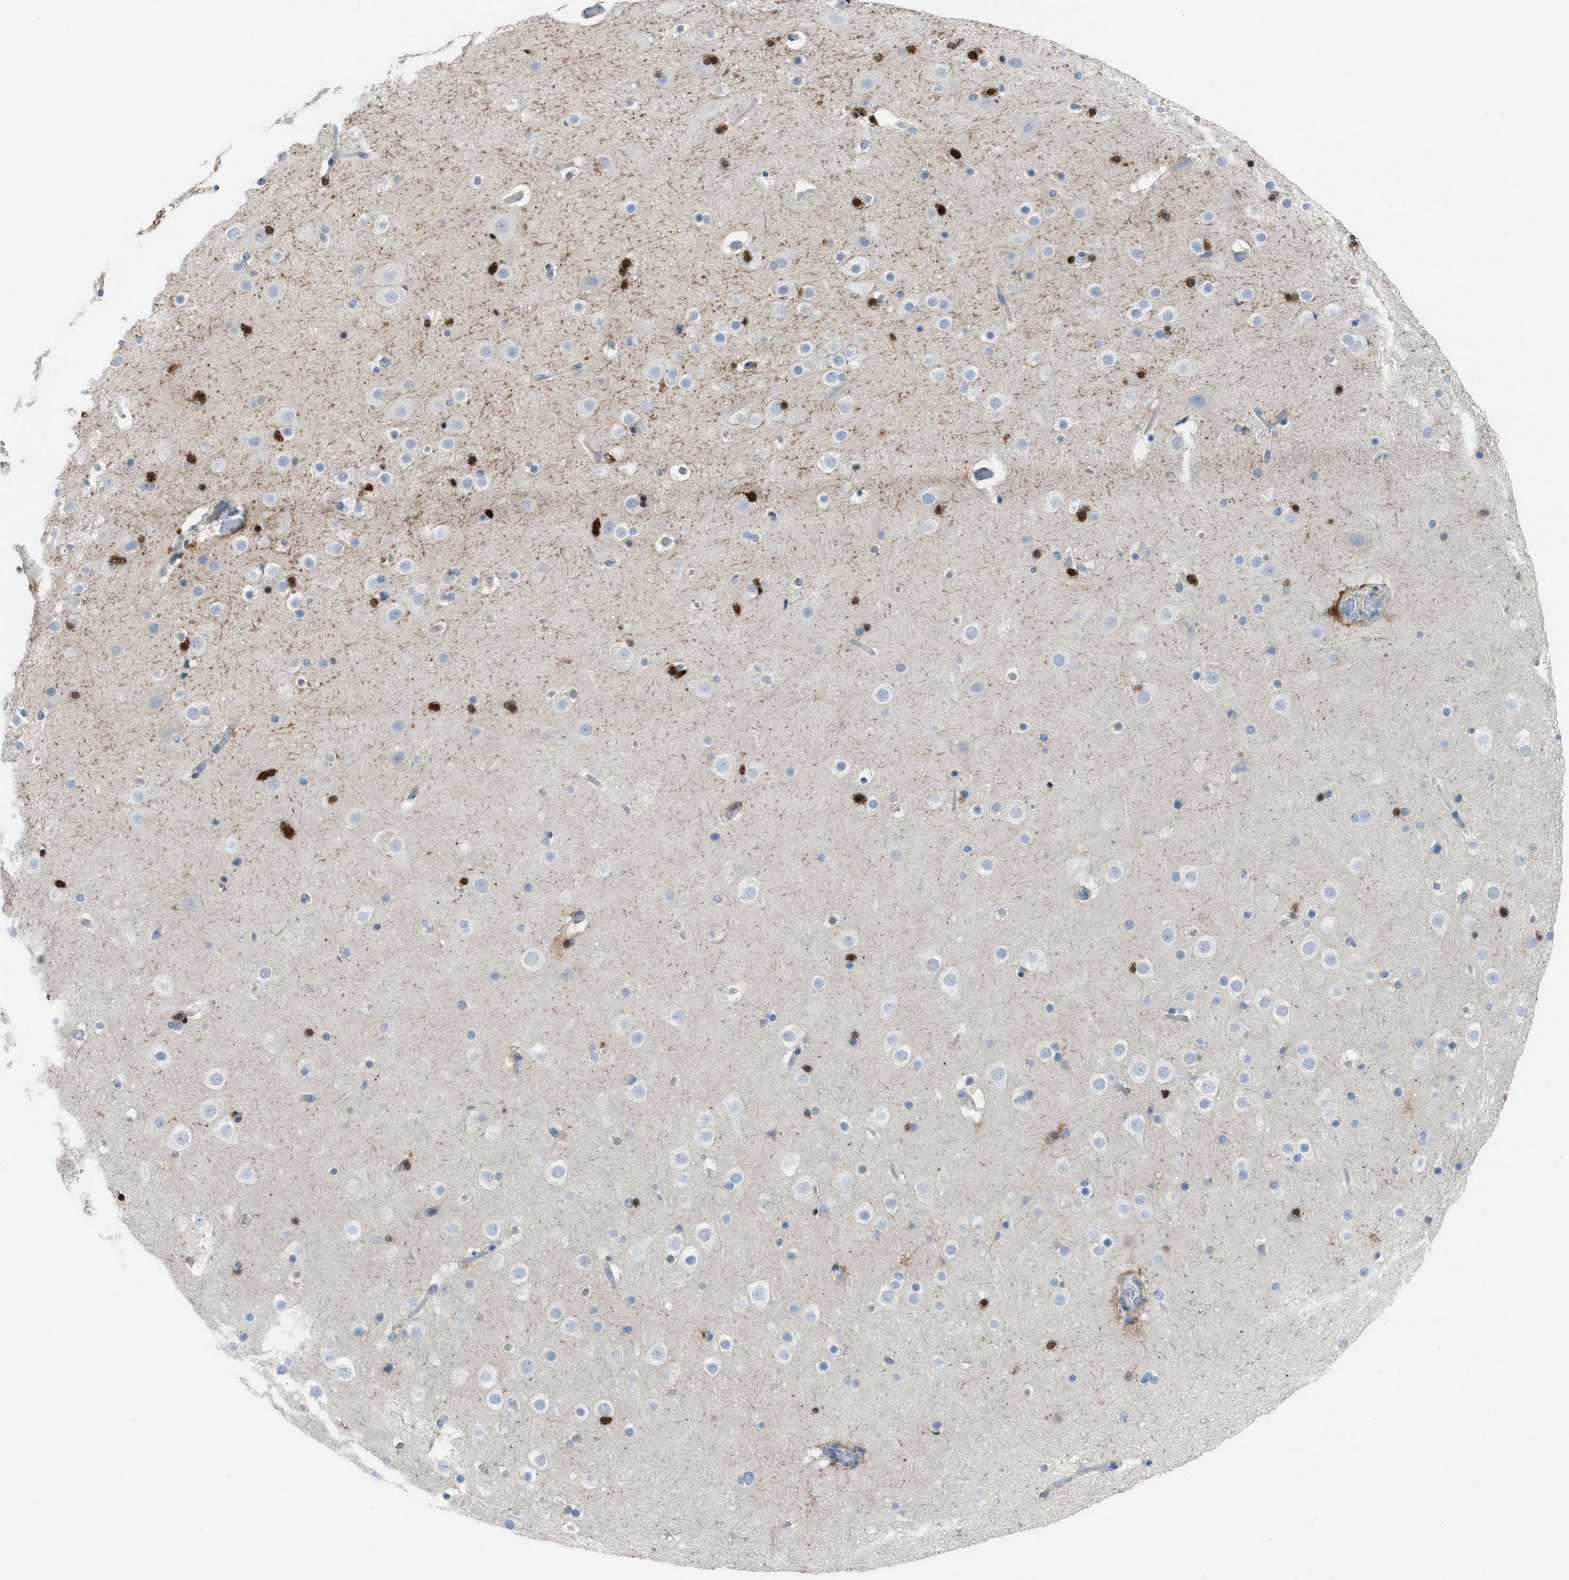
{"staining": {"intensity": "negative", "quantity": "none", "location": "none"}, "tissue": "cerebral cortex", "cell_type": "Endothelial cells", "image_type": "normal", "snomed": [{"axis": "morphology", "description": "Normal tissue, NOS"}, {"axis": "topography", "description": "Cerebral cortex"}], "caption": "DAB immunohistochemical staining of benign cerebral cortex reveals no significant staining in endothelial cells.", "gene": "ASPA", "patient": {"sex": "male", "age": 57}}